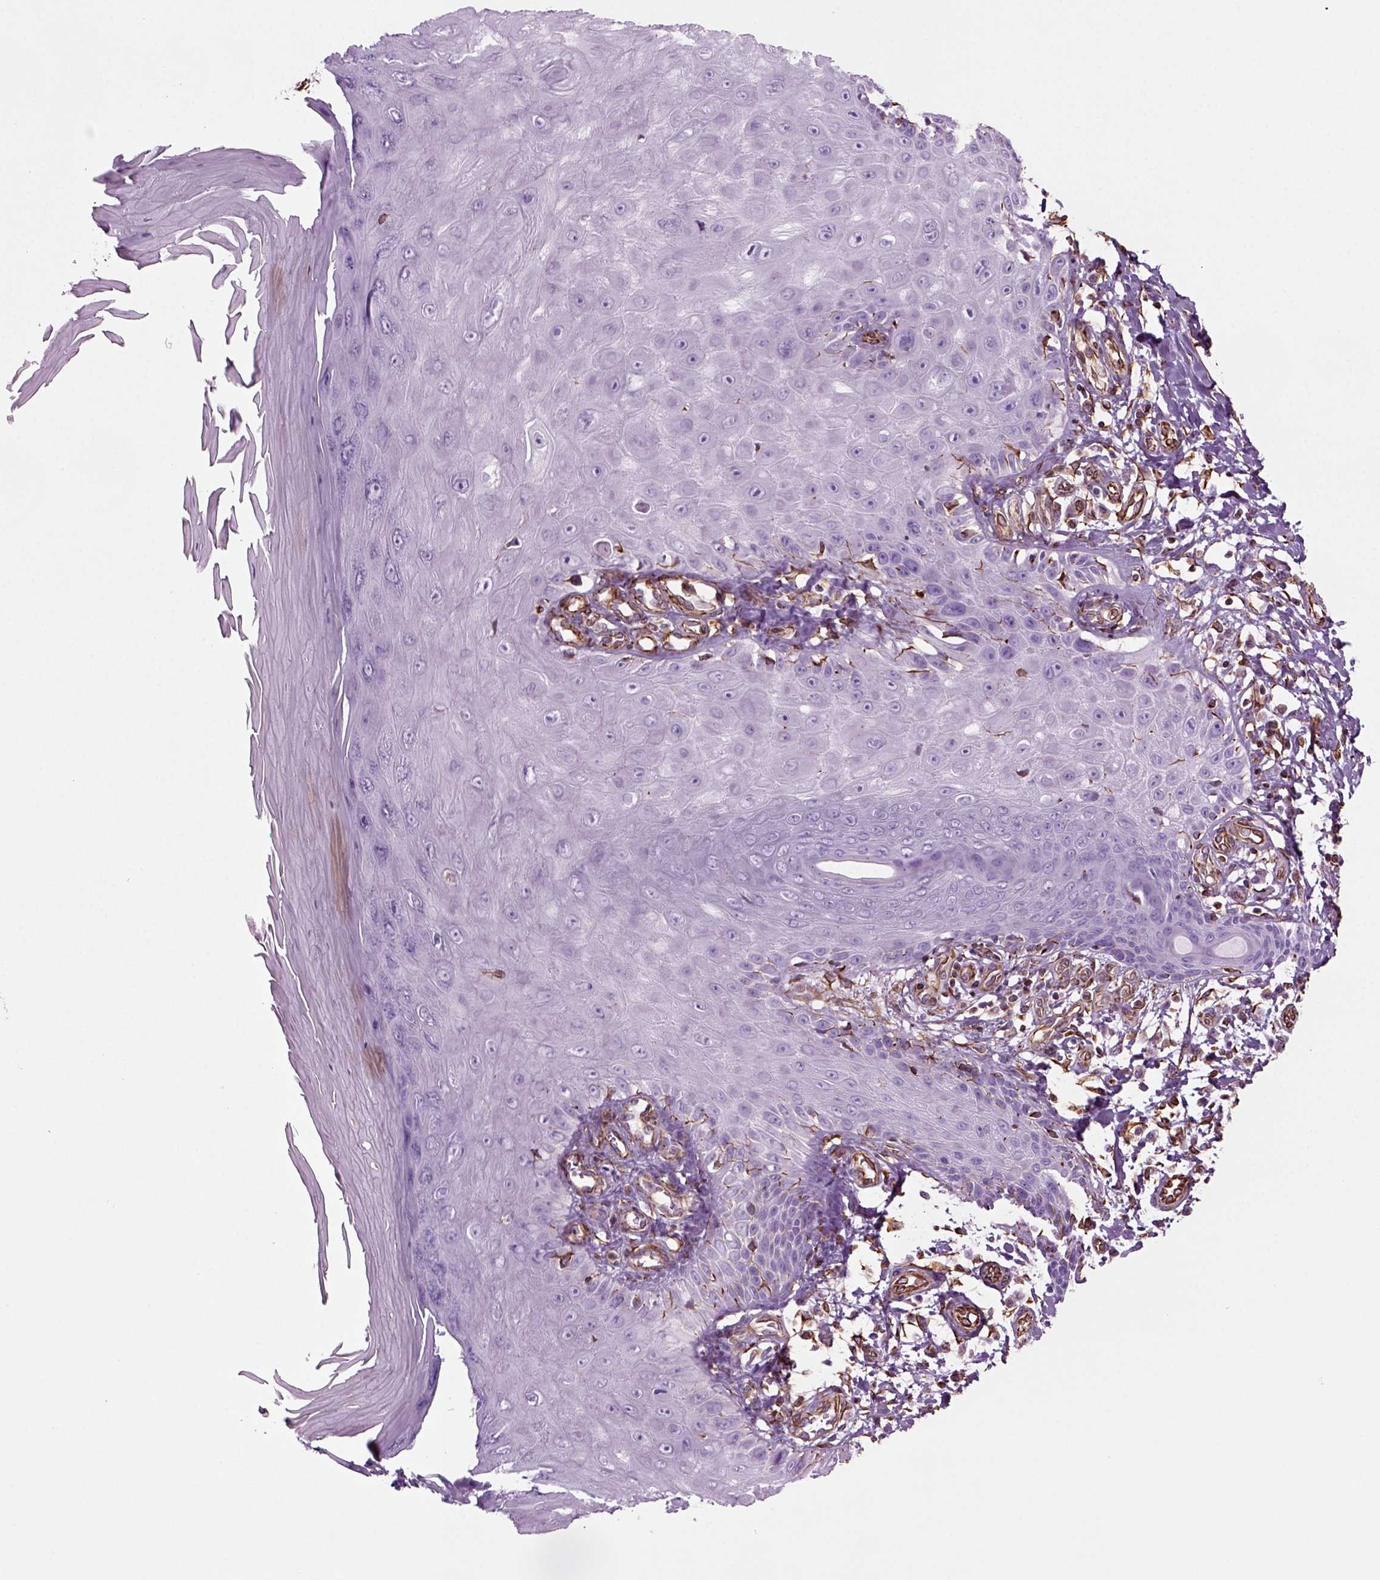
{"staining": {"intensity": "strong", "quantity": ">75%", "location": "cytoplasmic/membranous"}, "tissue": "skin", "cell_type": "Fibroblasts", "image_type": "normal", "snomed": [{"axis": "morphology", "description": "Normal tissue, NOS"}, {"axis": "morphology", "description": "Inflammation, NOS"}, {"axis": "morphology", "description": "Fibrosis, NOS"}, {"axis": "topography", "description": "Skin"}], "caption": "This is an image of immunohistochemistry (IHC) staining of benign skin, which shows strong staining in the cytoplasmic/membranous of fibroblasts.", "gene": "ACER3", "patient": {"sex": "male", "age": 71}}